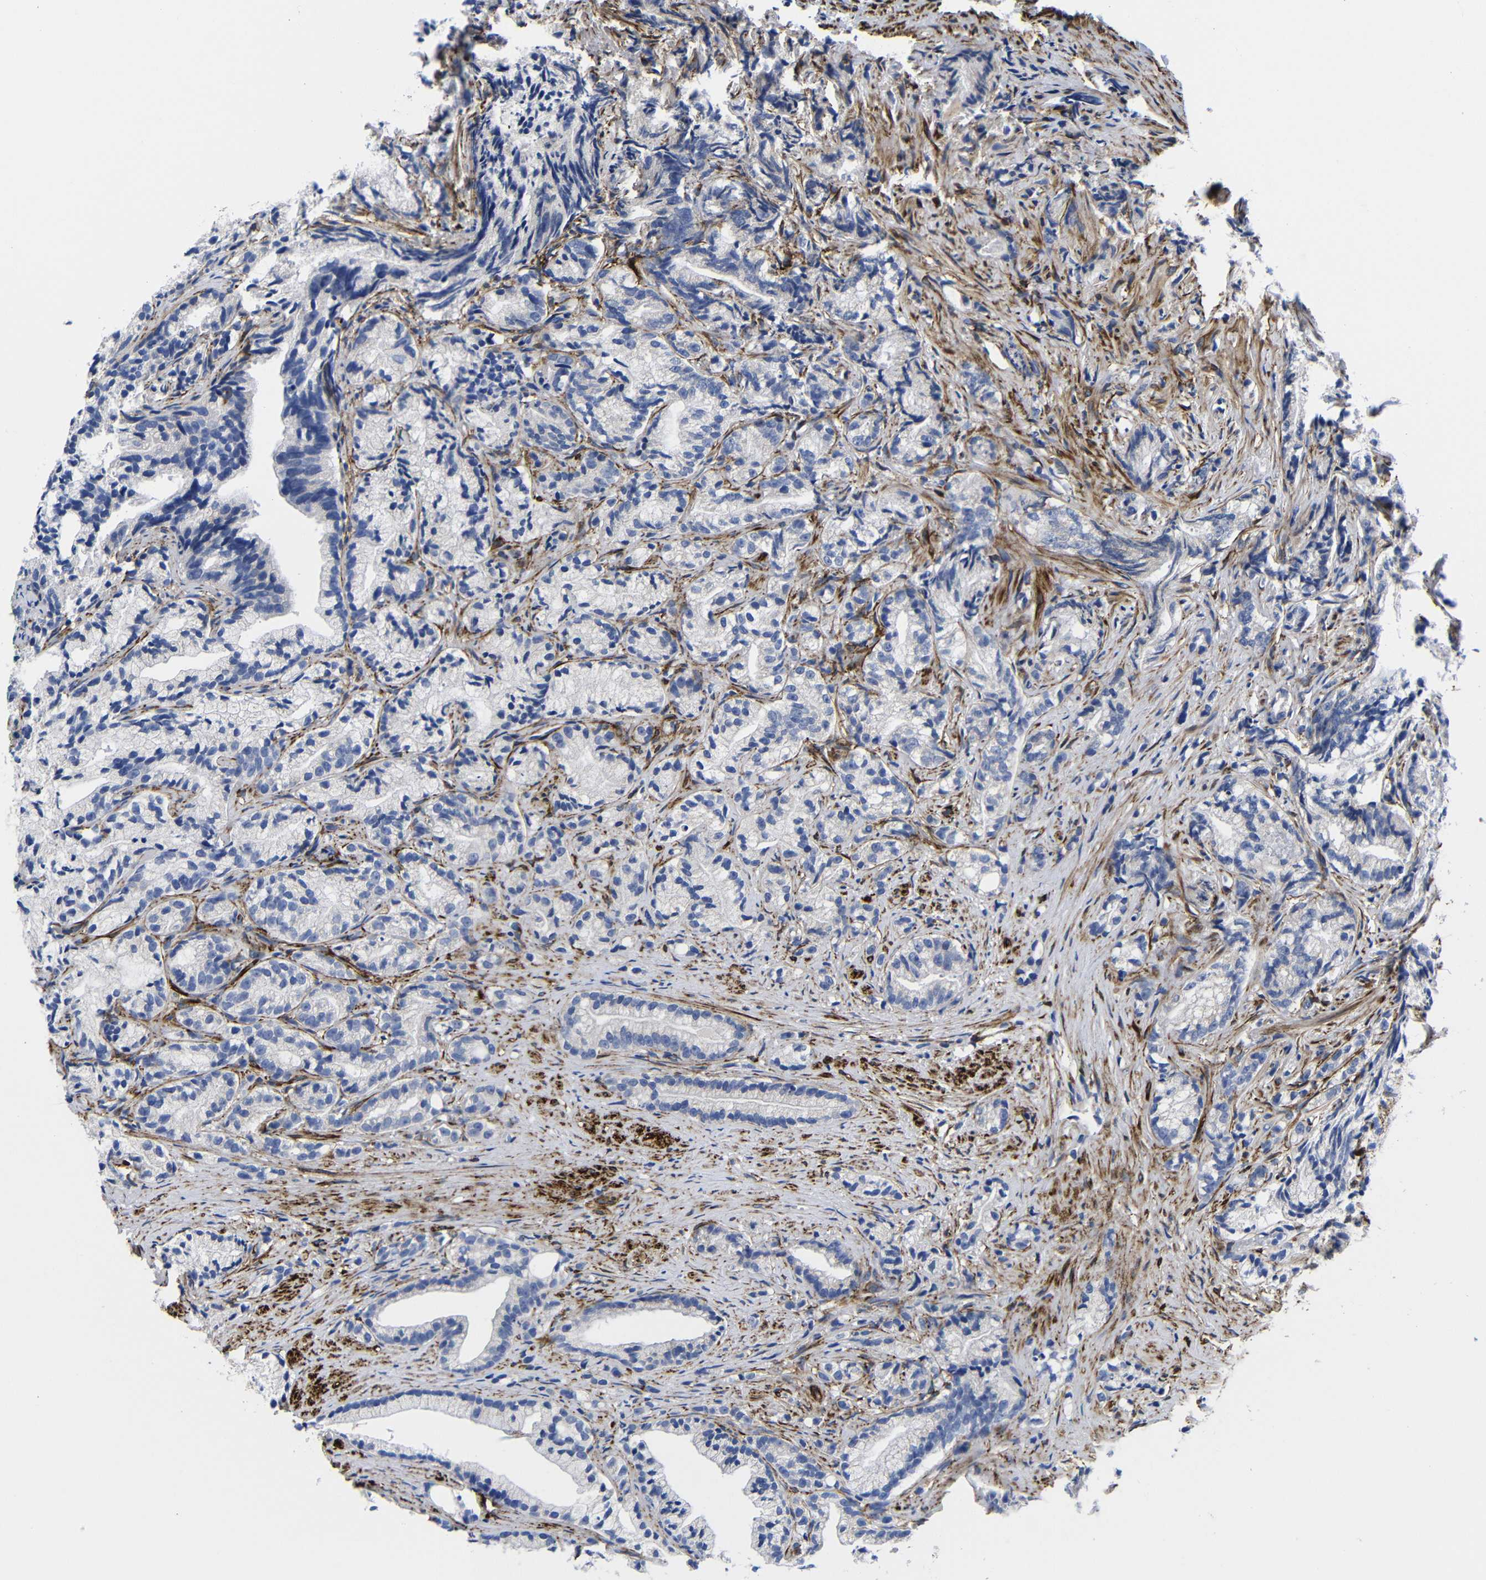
{"staining": {"intensity": "negative", "quantity": "none", "location": "none"}, "tissue": "prostate cancer", "cell_type": "Tumor cells", "image_type": "cancer", "snomed": [{"axis": "morphology", "description": "Adenocarcinoma, Low grade"}, {"axis": "topography", "description": "Prostate"}], "caption": "Protein analysis of prostate cancer displays no significant staining in tumor cells.", "gene": "LRIG1", "patient": {"sex": "male", "age": 89}}